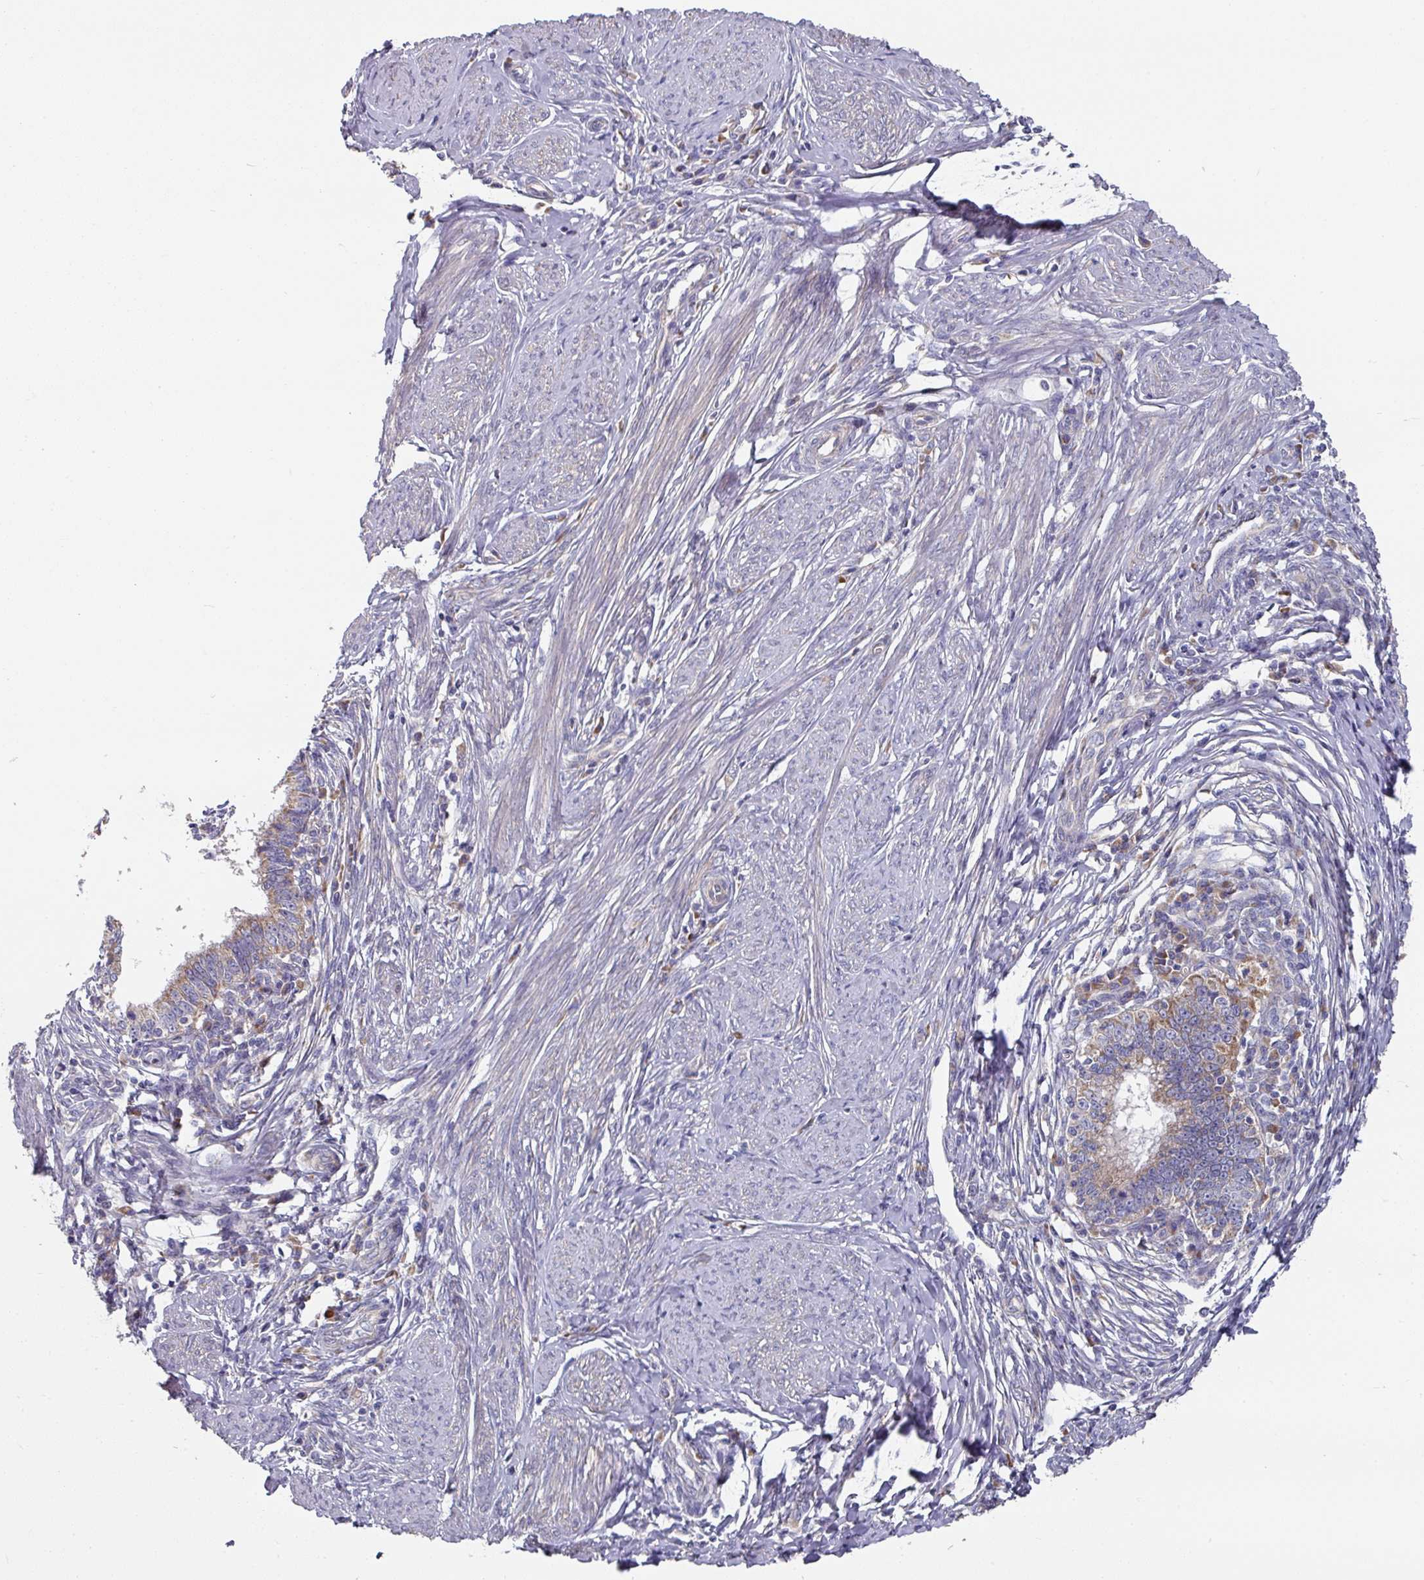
{"staining": {"intensity": "moderate", "quantity": "<25%", "location": "cytoplasmic/membranous"}, "tissue": "cervical cancer", "cell_type": "Tumor cells", "image_type": "cancer", "snomed": [{"axis": "morphology", "description": "Adenocarcinoma, NOS"}, {"axis": "topography", "description": "Cervix"}], "caption": "Cervical cancer tissue reveals moderate cytoplasmic/membranous staining in approximately <25% of tumor cells, visualized by immunohistochemistry.", "gene": "PYROXD2", "patient": {"sex": "female", "age": 36}}